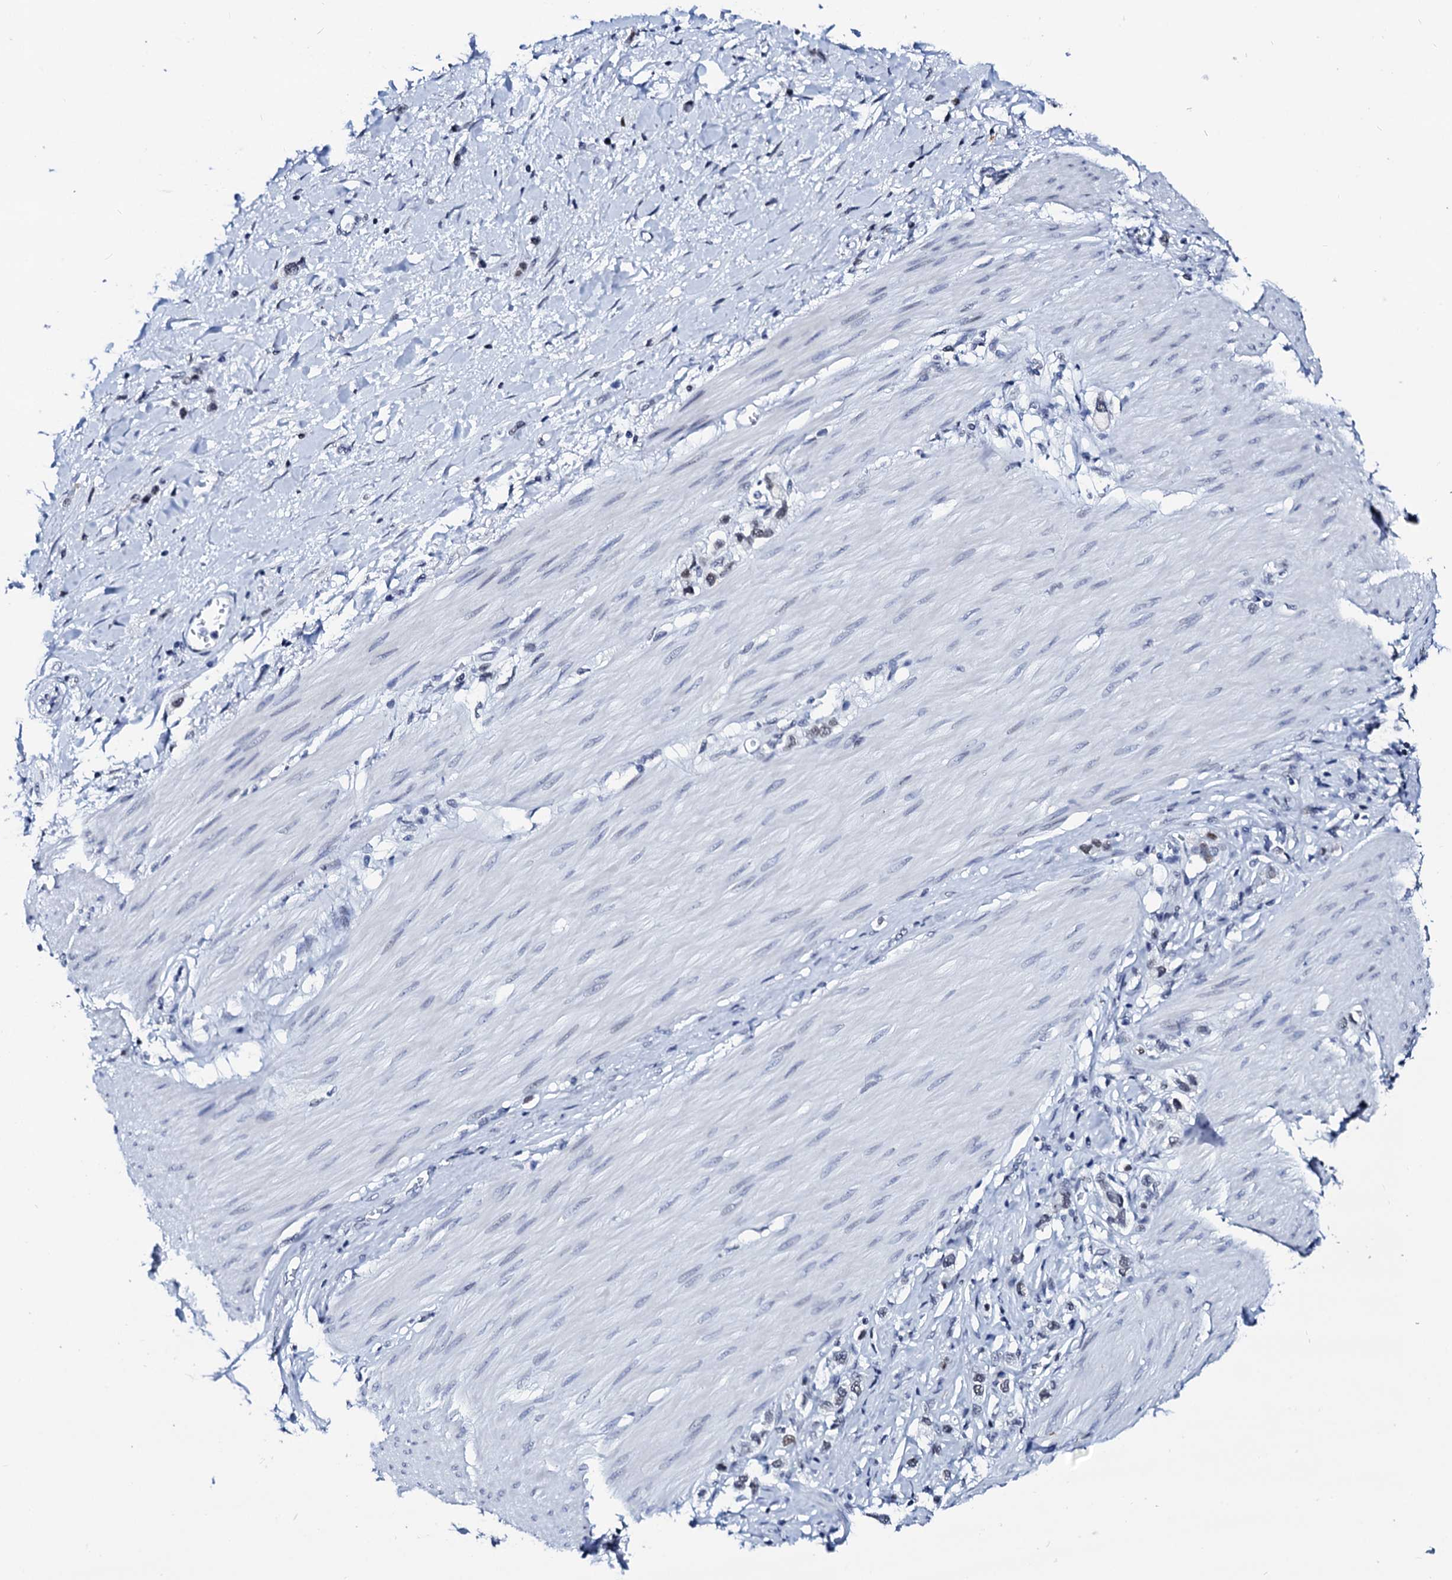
{"staining": {"intensity": "negative", "quantity": "none", "location": "none"}, "tissue": "stomach cancer", "cell_type": "Tumor cells", "image_type": "cancer", "snomed": [{"axis": "morphology", "description": "Normal tissue, NOS"}, {"axis": "morphology", "description": "Adenocarcinoma, NOS"}, {"axis": "topography", "description": "Stomach, upper"}, {"axis": "topography", "description": "Stomach"}], "caption": "IHC photomicrograph of human stomach adenocarcinoma stained for a protein (brown), which reveals no expression in tumor cells. Brightfield microscopy of immunohistochemistry stained with DAB (3,3'-diaminobenzidine) (brown) and hematoxylin (blue), captured at high magnification.", "gene": "SPATA19", "patient": {"sex": "female", "age": 65}}